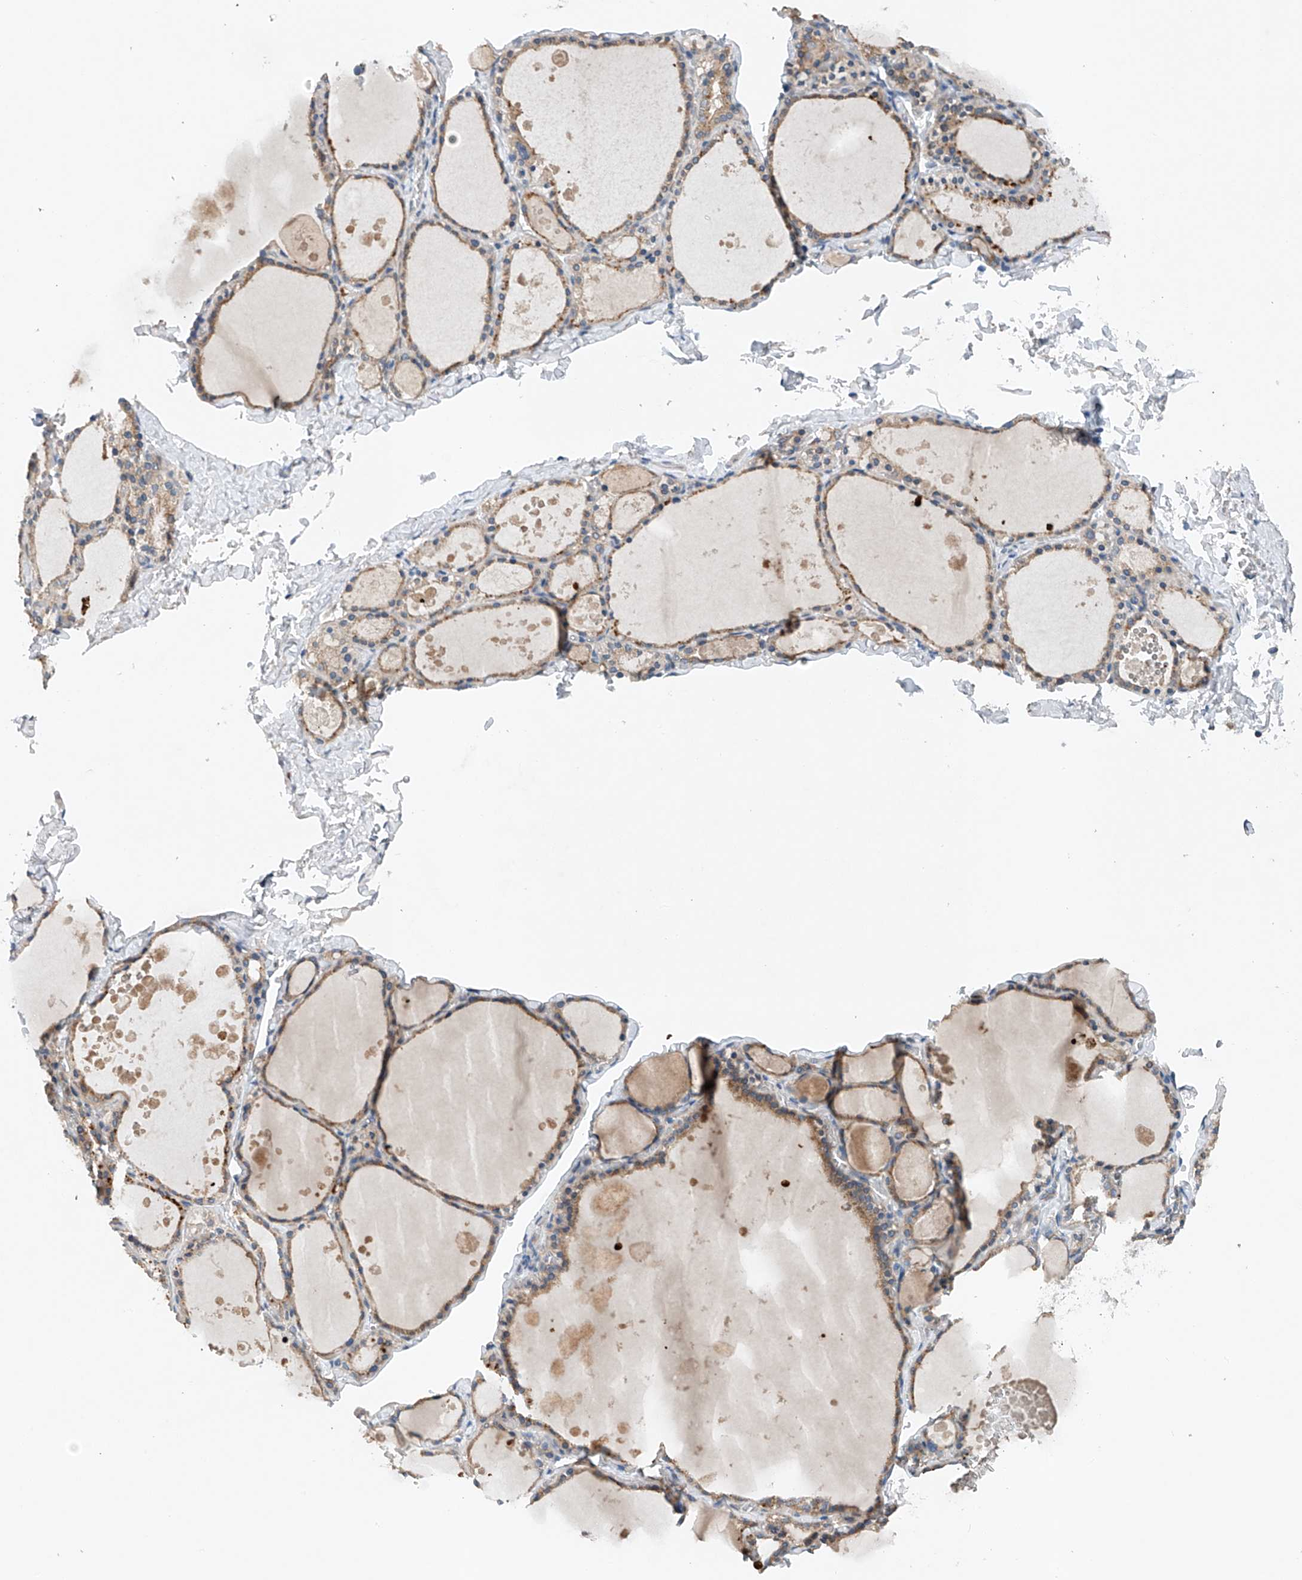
{"staining": {"intensity": "moderate", "quantity": ">75%", "location": "cytoplasmic/membranous"}, "tissue": "thyroid gland", "cell_type": "Glandular cells", "image_type": "normal", "snomed": [{"axis": "morphology", "description": "Normal tissue, NOS"}, {"axis": "topography", "description": "Thyroid gland"}], "caption": "Thyroid gland stained with a protein marker reveals moderate staining in glandular cells.", "gene": "CEP85L", "patient": {"sex": "male", "age": 56}}